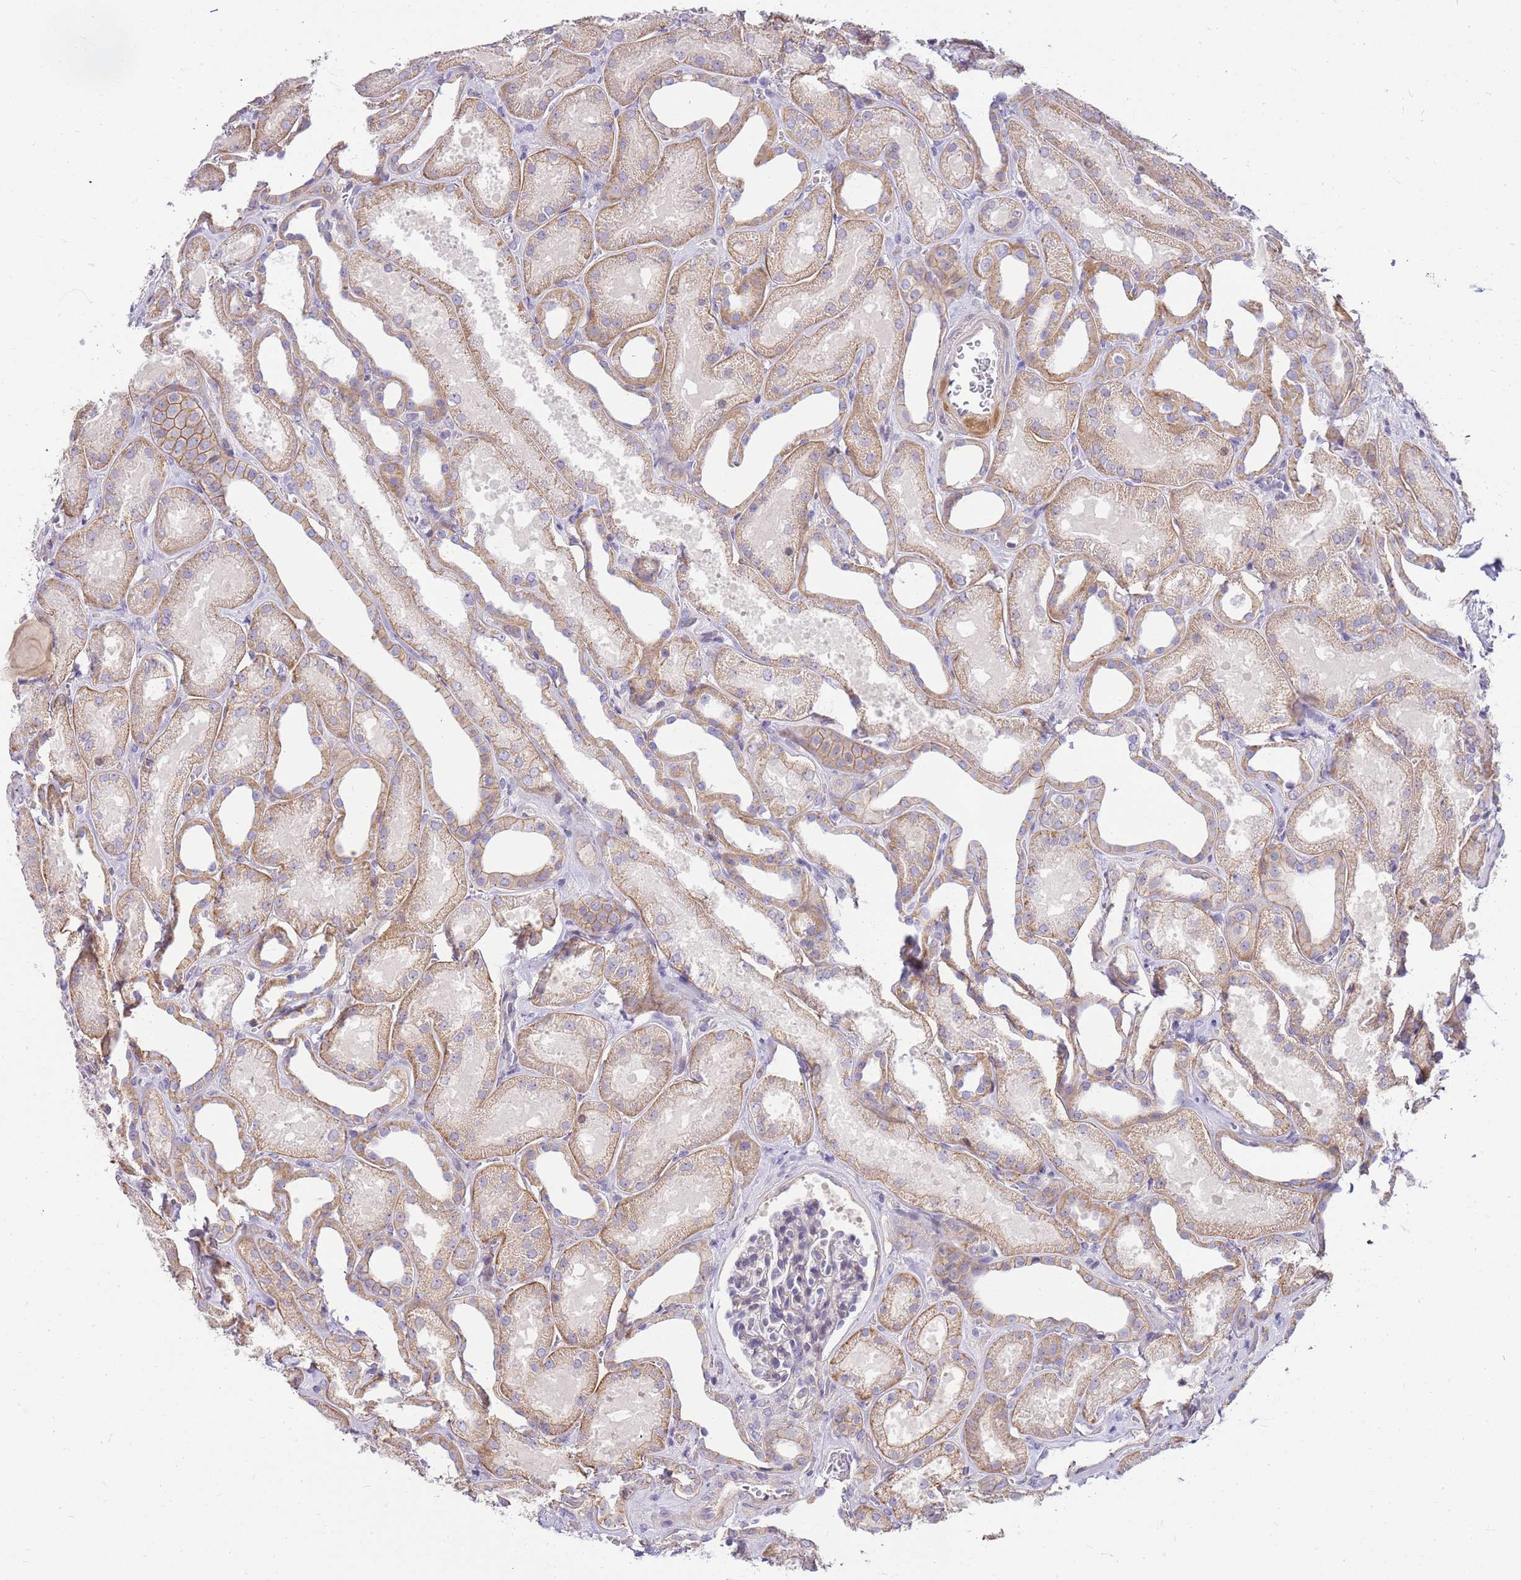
{"staining": {"intensity": "negative", "quantity": "none", "location": "none"}, "tissue": "kidney", "cell_type": "Cells in glomeruli", "image_type": "normal", "snomed": [{"axis": "morphology", "description": "Normal tissue, NOS"}, {"axis": "morphology", "description": "Adenocarcinoma, NOS"}, {"axis": "topography", "description": "Kidney"}], "caption": "DAB immunohistochemical staining of unremarkable kidney reveals no significant staining in cells in glomeruli. The staining was performed using DAB to visualize the protein expression in brown, while the nuclei were stained in blue with hematoxylin (Magnification: 20x).", "gene": "CLBA1", "patient": {"sex": "female", "age": 68}}